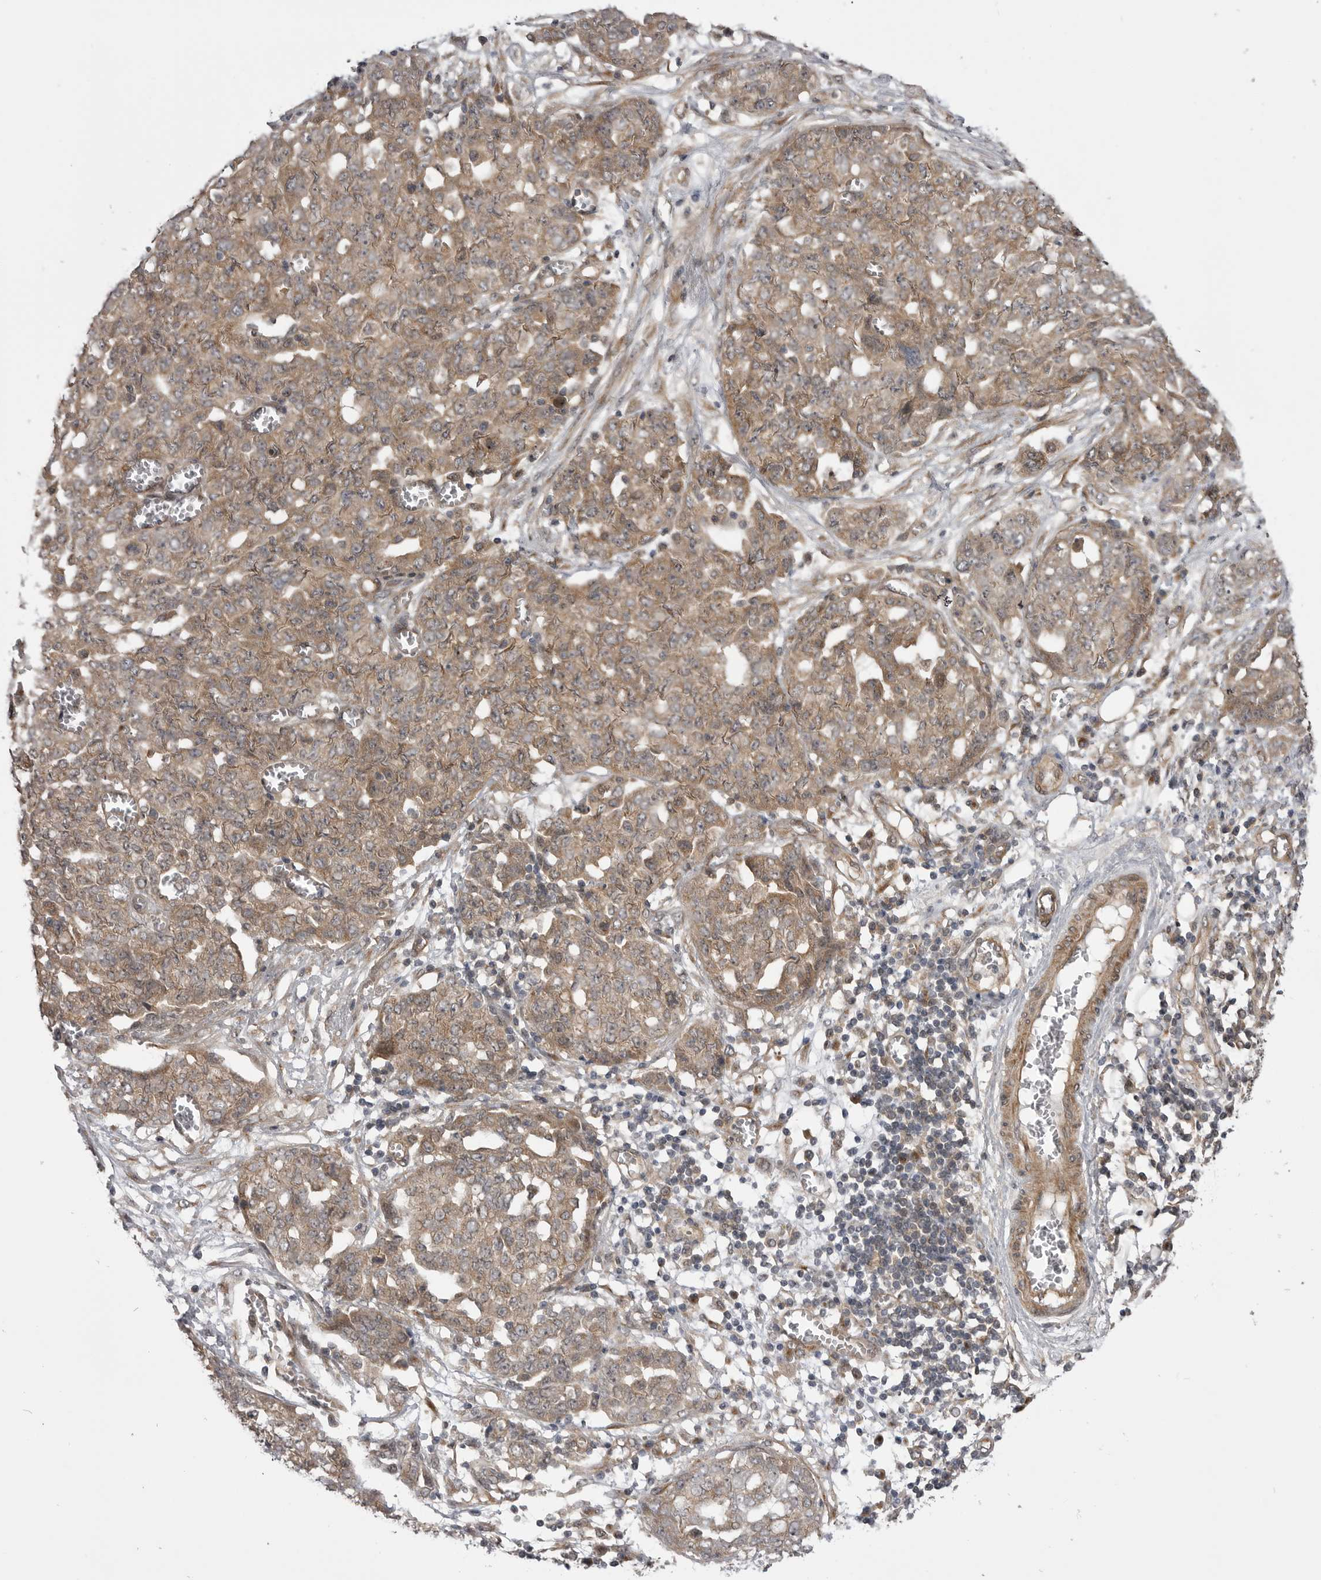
{"staining": {"intensity": "weak", "quantity": ">75%", "location": "cytoplasmic/membranous"}, "tissue": "ovarian cancer", "cell_type": "Tumor cells", "image_type": "cancer", "snomed": [{"axis": "morphology", "description": "Cystadenocarcinoma, serous, NOS"}, {"axis": "topography", "description": "Soft tissue"}, {"axis": "topography", "description": "Ovary"}], "caption": "Ovarian cancer tissue reveals weak cytoplasmic/membranous positivity in approximately >75% of tumor cells (DAB IHC, brown staining for protein, blue staining for nuclei).", "gene": "PDCL", "patient": {"sex": "female", "age": 57}}